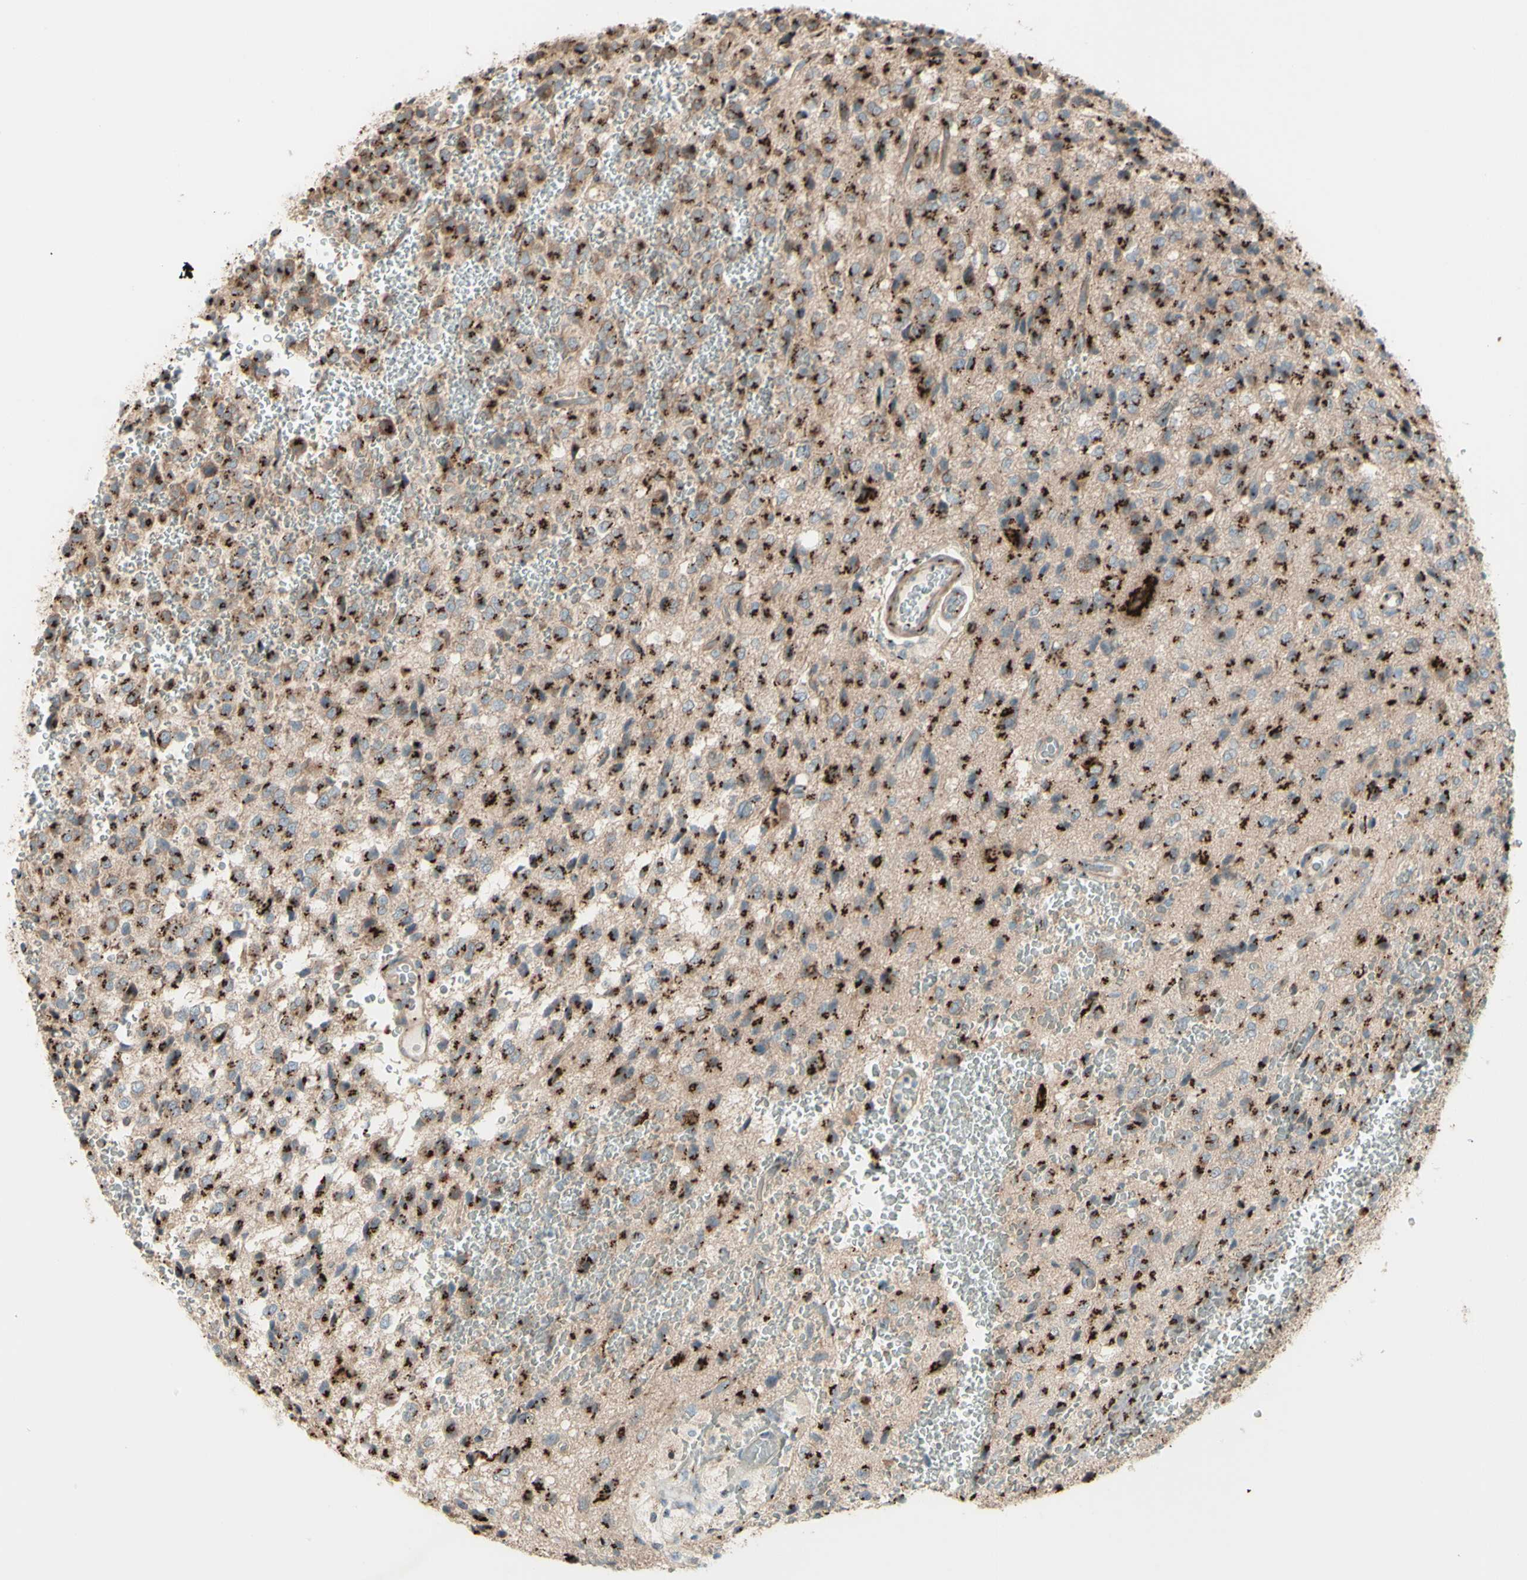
{"staining": {"intensity": "strong", "quantity": ">75%", "location": "cytoplasmic/membranous"}, "tissue": "glioma", "cell_type": "Tumor cells", "image_type": "cancer", "snomed": [{"axis": "morphology", "description": "Glioma, malignant, High grade"}, {"axis": "topography", "description": "pancreas cauda"}], "caption": "Tumor cells demonstrate strong cytoplasmic/membranous staining in about >75% of cells in glioma.", "gene": "BPNT2", "patient": {"sex": "male", "age": 60}}